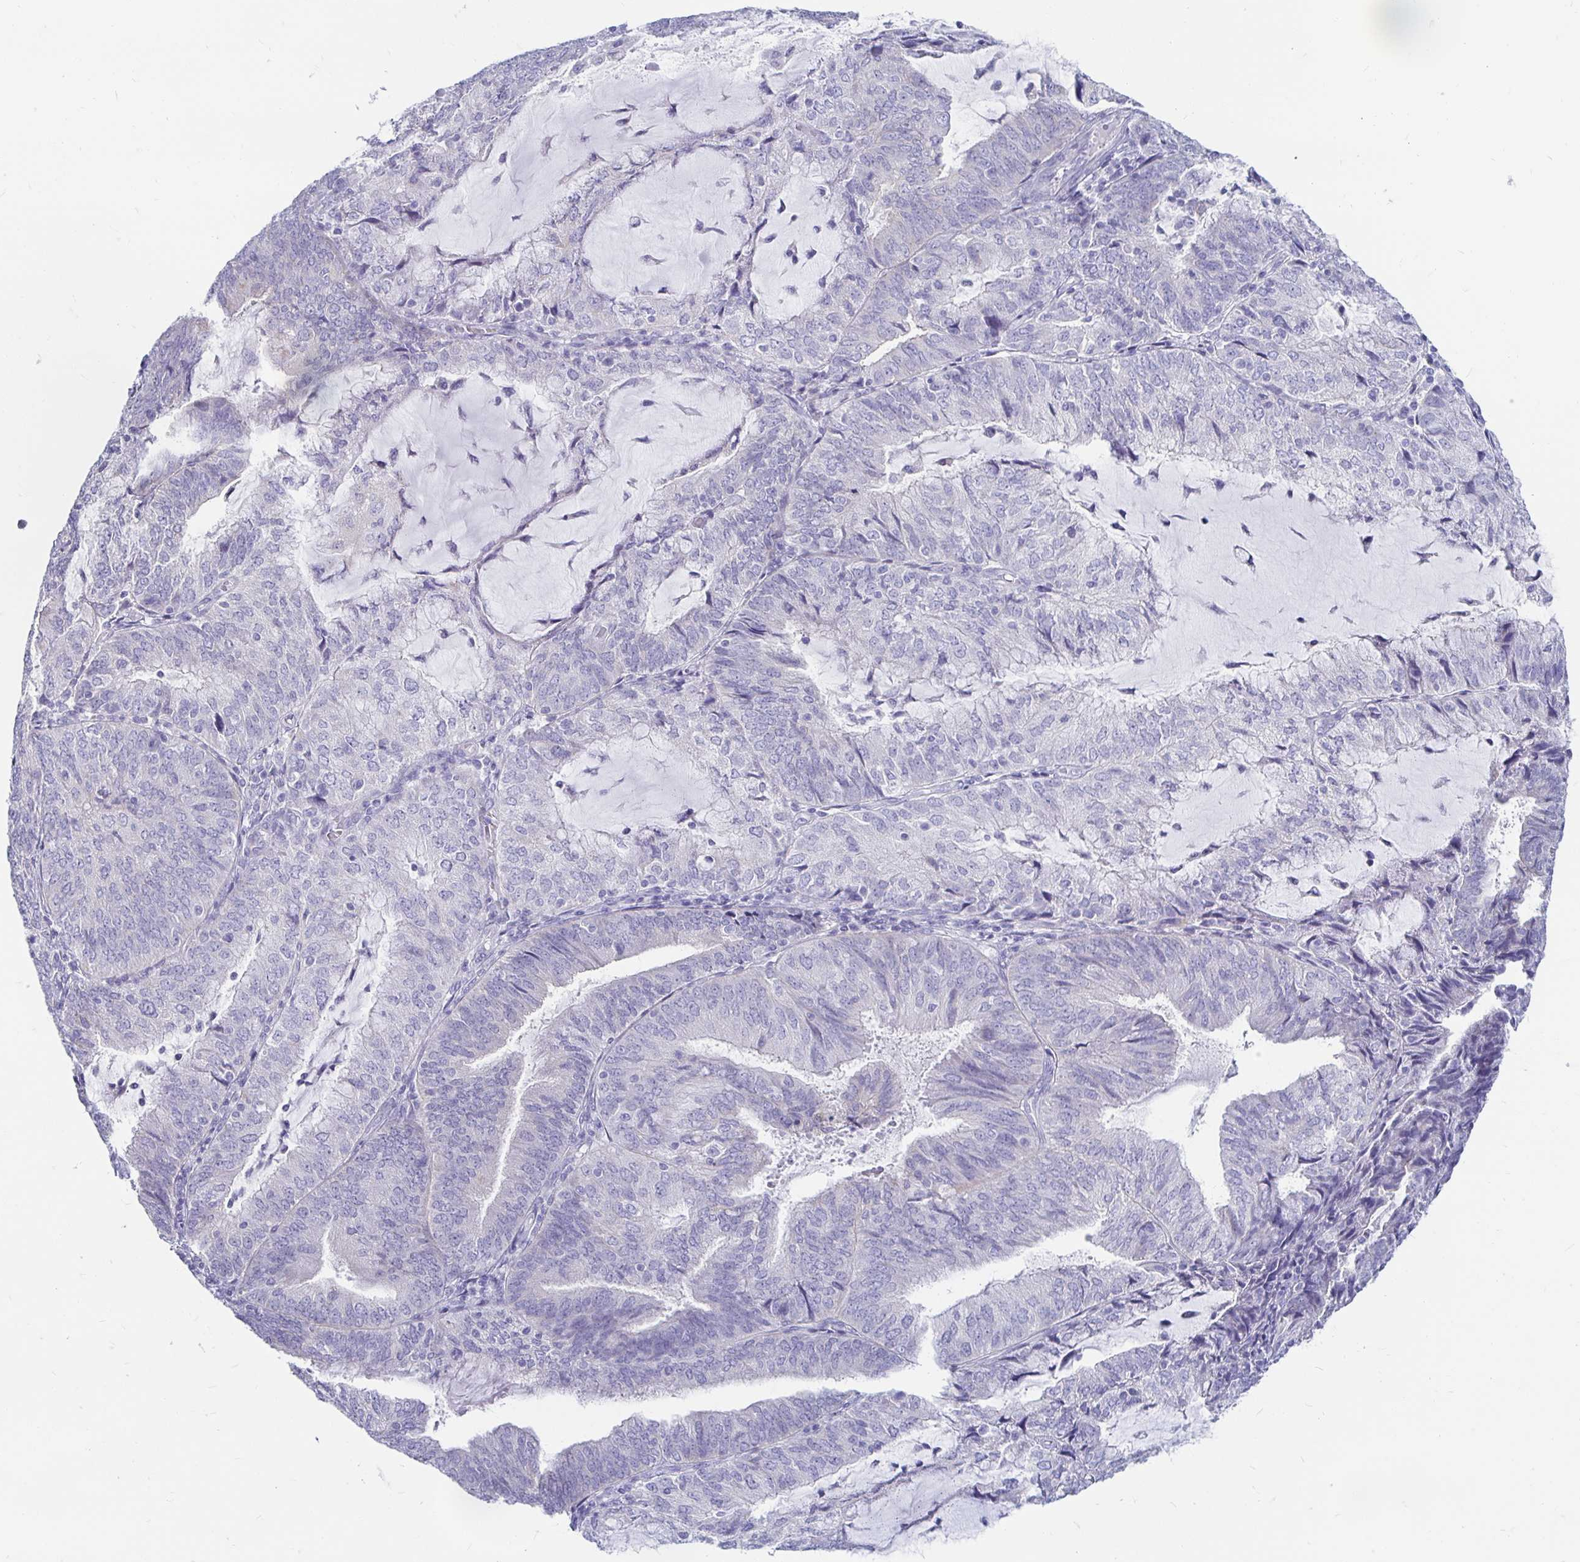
{"staining": {"intensity": "negative", "quantity": "none", "location": "none"}, "tissue": "endometrial cancer", "cell_type": "Tumor cells", "image_type": "cancer", "snomed": [{"axis": "morphology", "description": "Adenocarcinoma, NOS"}, {"axis": "topography", "description": "Endometrium"}], "caption": "Protein analysis of endometrial adenocarcinoma displays no significant positivity in tumor cells.", "gene": "PEG10", "patient": {"sex": "female", "age": 81}}